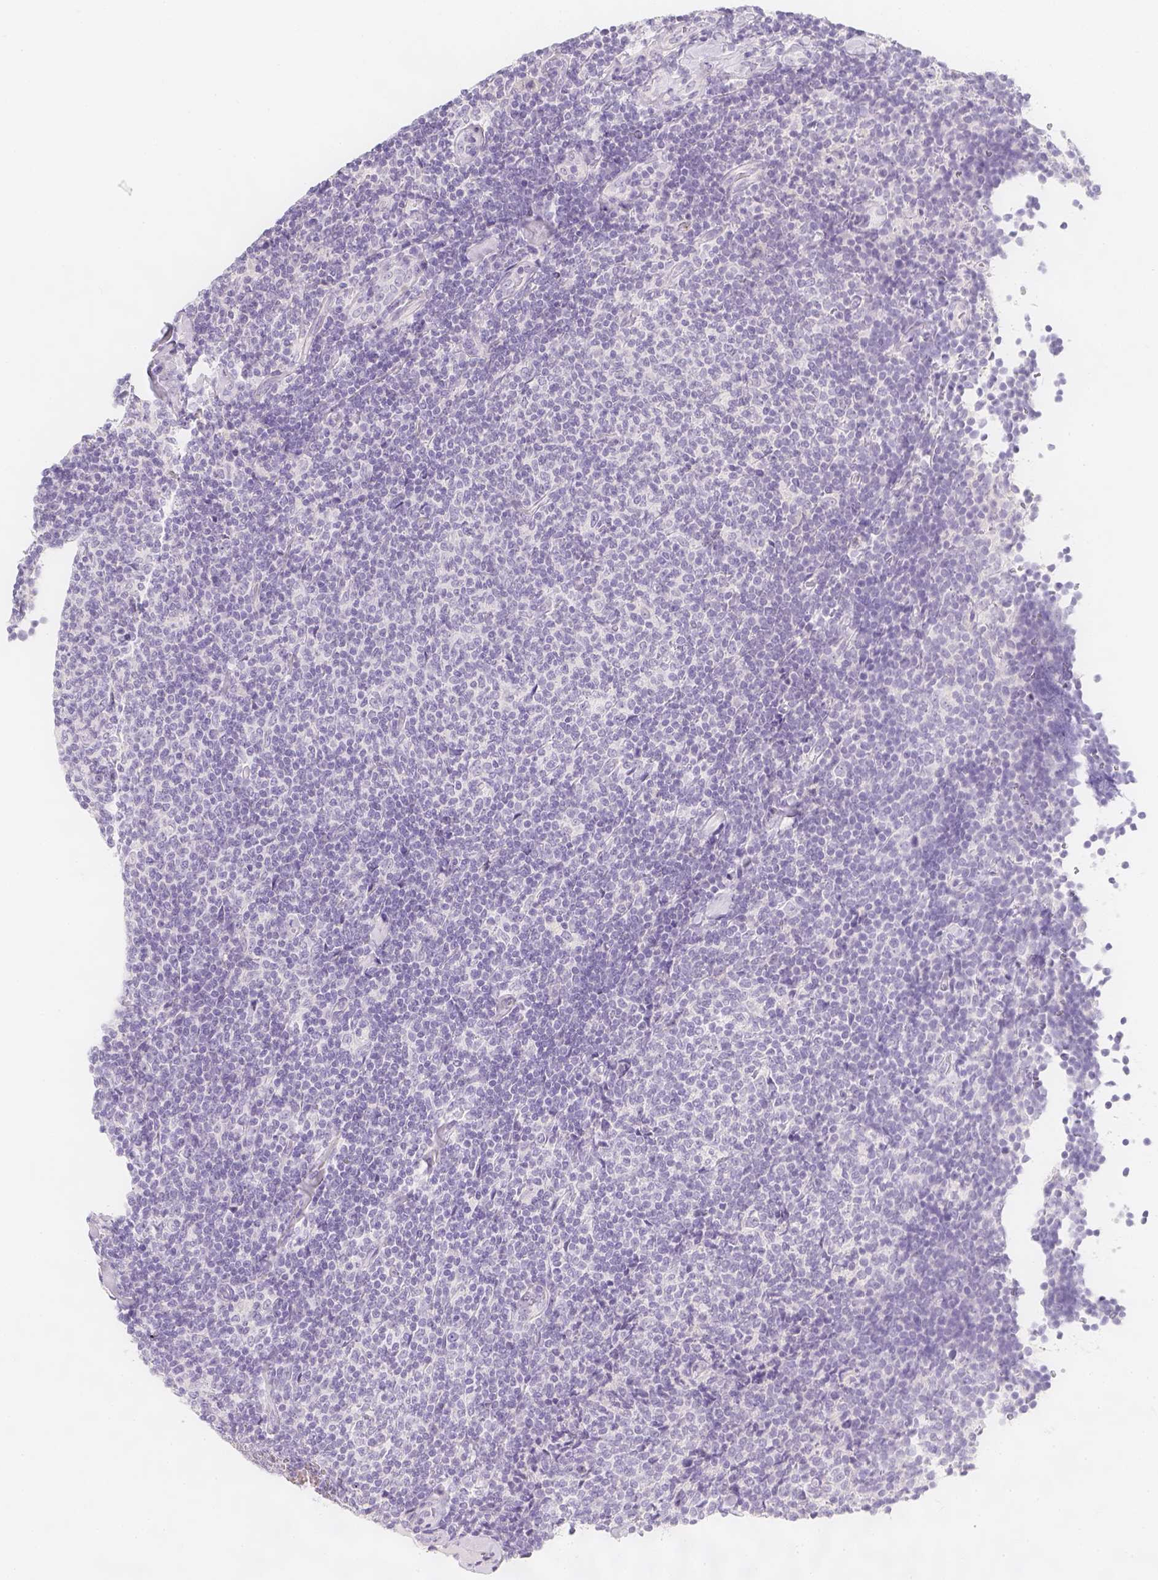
{"staining": {"intensity": "negative", "quantity": "none", "location": "none"}, "tissue": "lymphoma", "cell_type": "Tumor cells", "image_type": "cancer", "snomed": [{"axis": "morphology", "description": "Malignant lymphoma, non-Hodgkin's type, Low grade"}, {"axis": "topography", "description": "Lymph node"}], "caption": "Immunohistochemistry image of lymphoma stained for a protein (brown), which shows no staining in tumor cells.", "gene": "SLC18A1", "patient": {"sex": "male", "age": 52}}